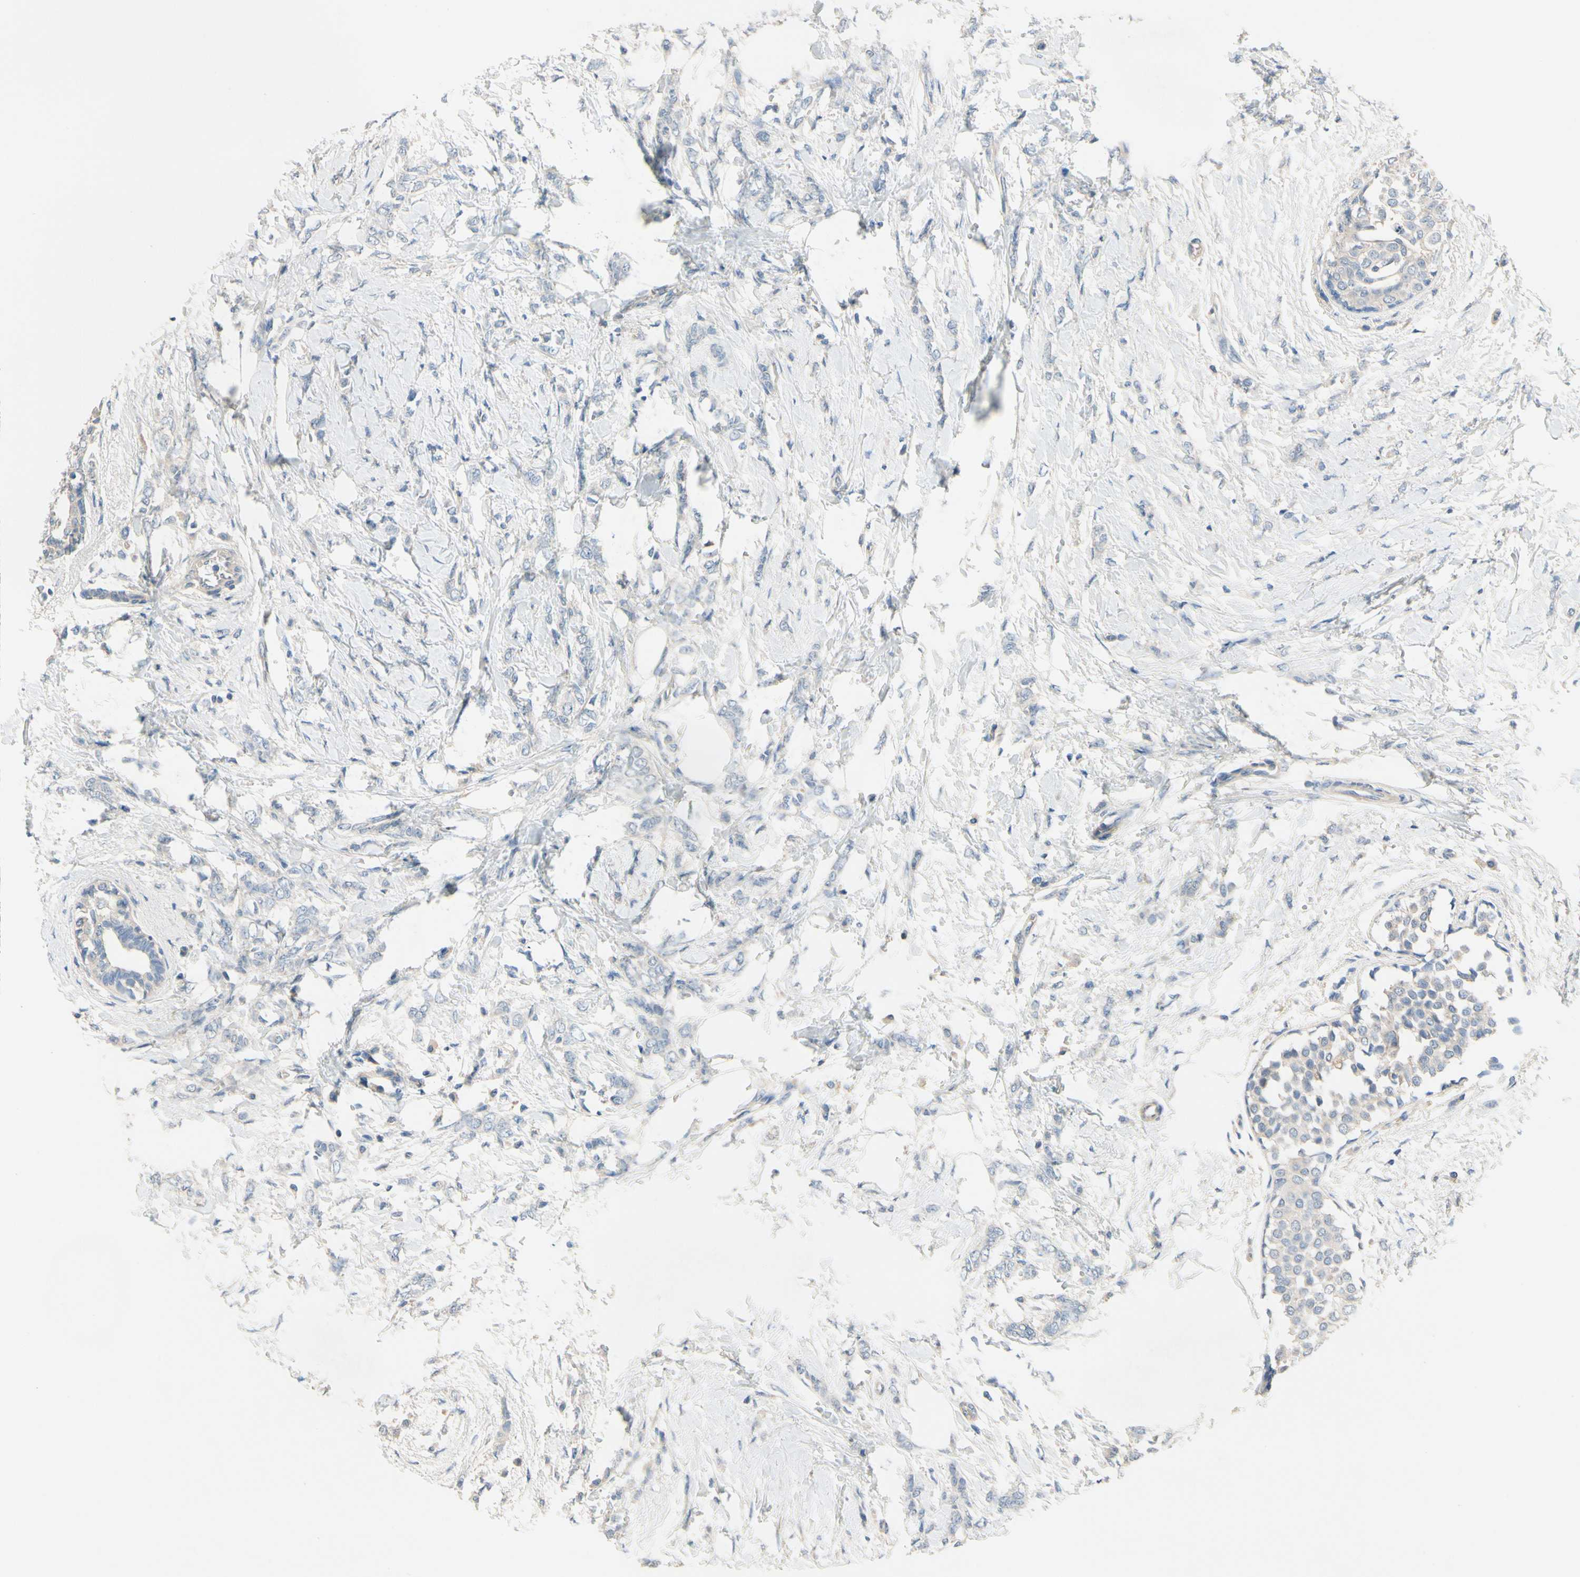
{"staining": {"intensity": "negative", "quantity": "none", "location": "none"}, "tissue": "breast cancer", "cell_type": "Tumor cells", "image_type": "cancer", "snomed": [{"axis": "morphology", "description": "Lobular carcinoma, in situ"}, {"axis": "morphology", "description": "Lobular carcinoma"}, {"axis": "topography", "description": "Breast"}], "caption": "Immunohistochemistry (IHC) photomicrograph of neoplastic tissue: human breast lobular carcinoma stained with DAB displays no significant protein positivity in tumor cells. (Brightfield microscopy of DAB (3,3'-diaminobenzidine) IHC at high magnification).", "gene": "SIGLEC5", "patient": {"sex": "female", "age": 41}}